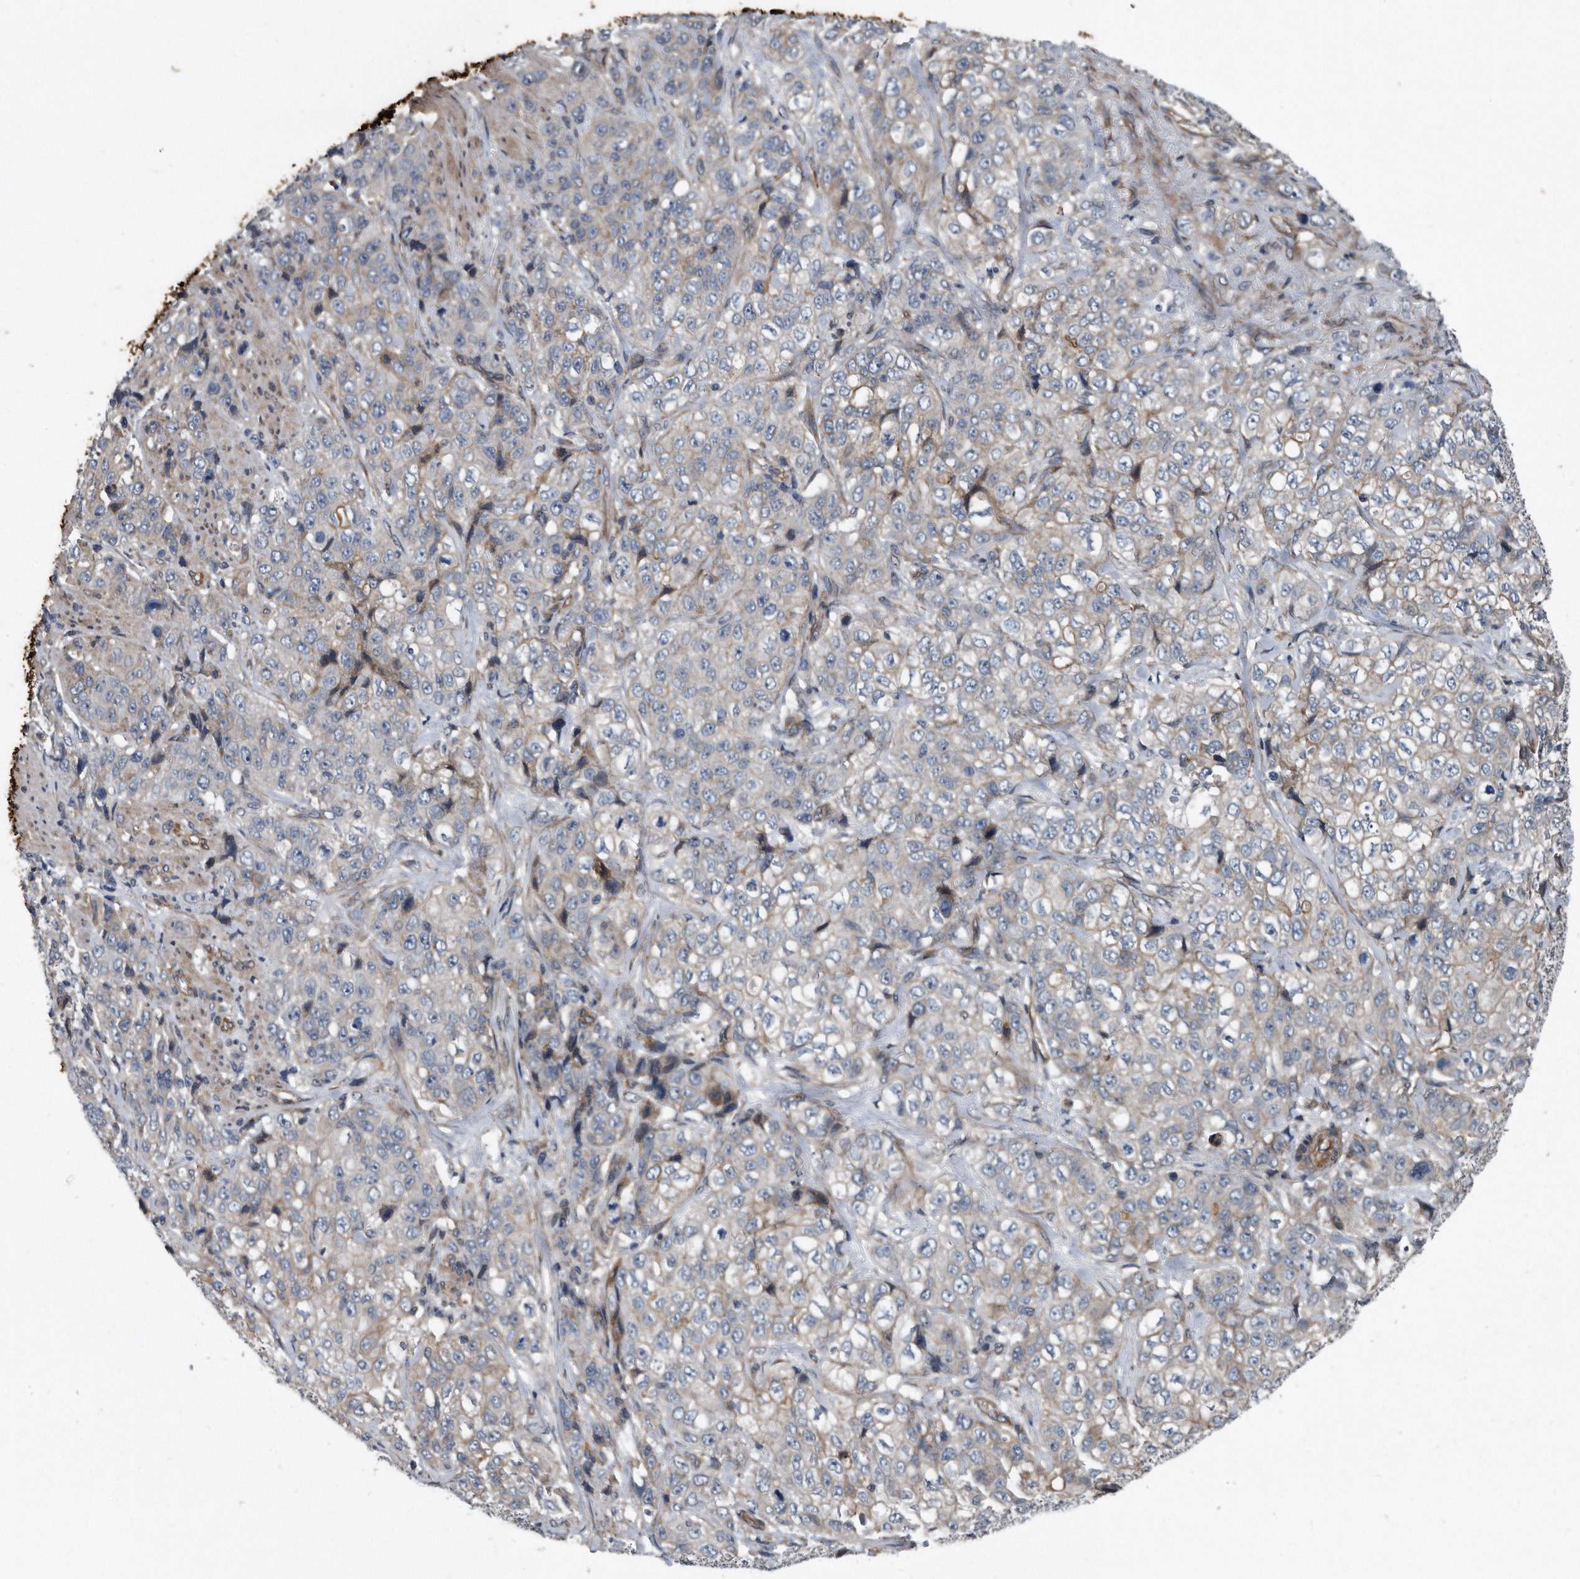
{"staining": {"intensity": "negative", "quantity": "none", "location": "none"}, "tissue": "stomach cancer", "cell_type": "Tumor cells", "image_type": "cancer", "snomed": [{"axis": "morphology", "description": "Adenocarcinoma, NOS"}, {"axis": "topography", "description": "Stomach"}], "caption": "An immunohistochemistry photomicrograph of adenocarcinoma (stomach) is shown. There is no staining in tumor cells of adenocarcinoma (stomach).", "gene": "ARMCX1", "patient": {"sex": "male", "age": 48}}